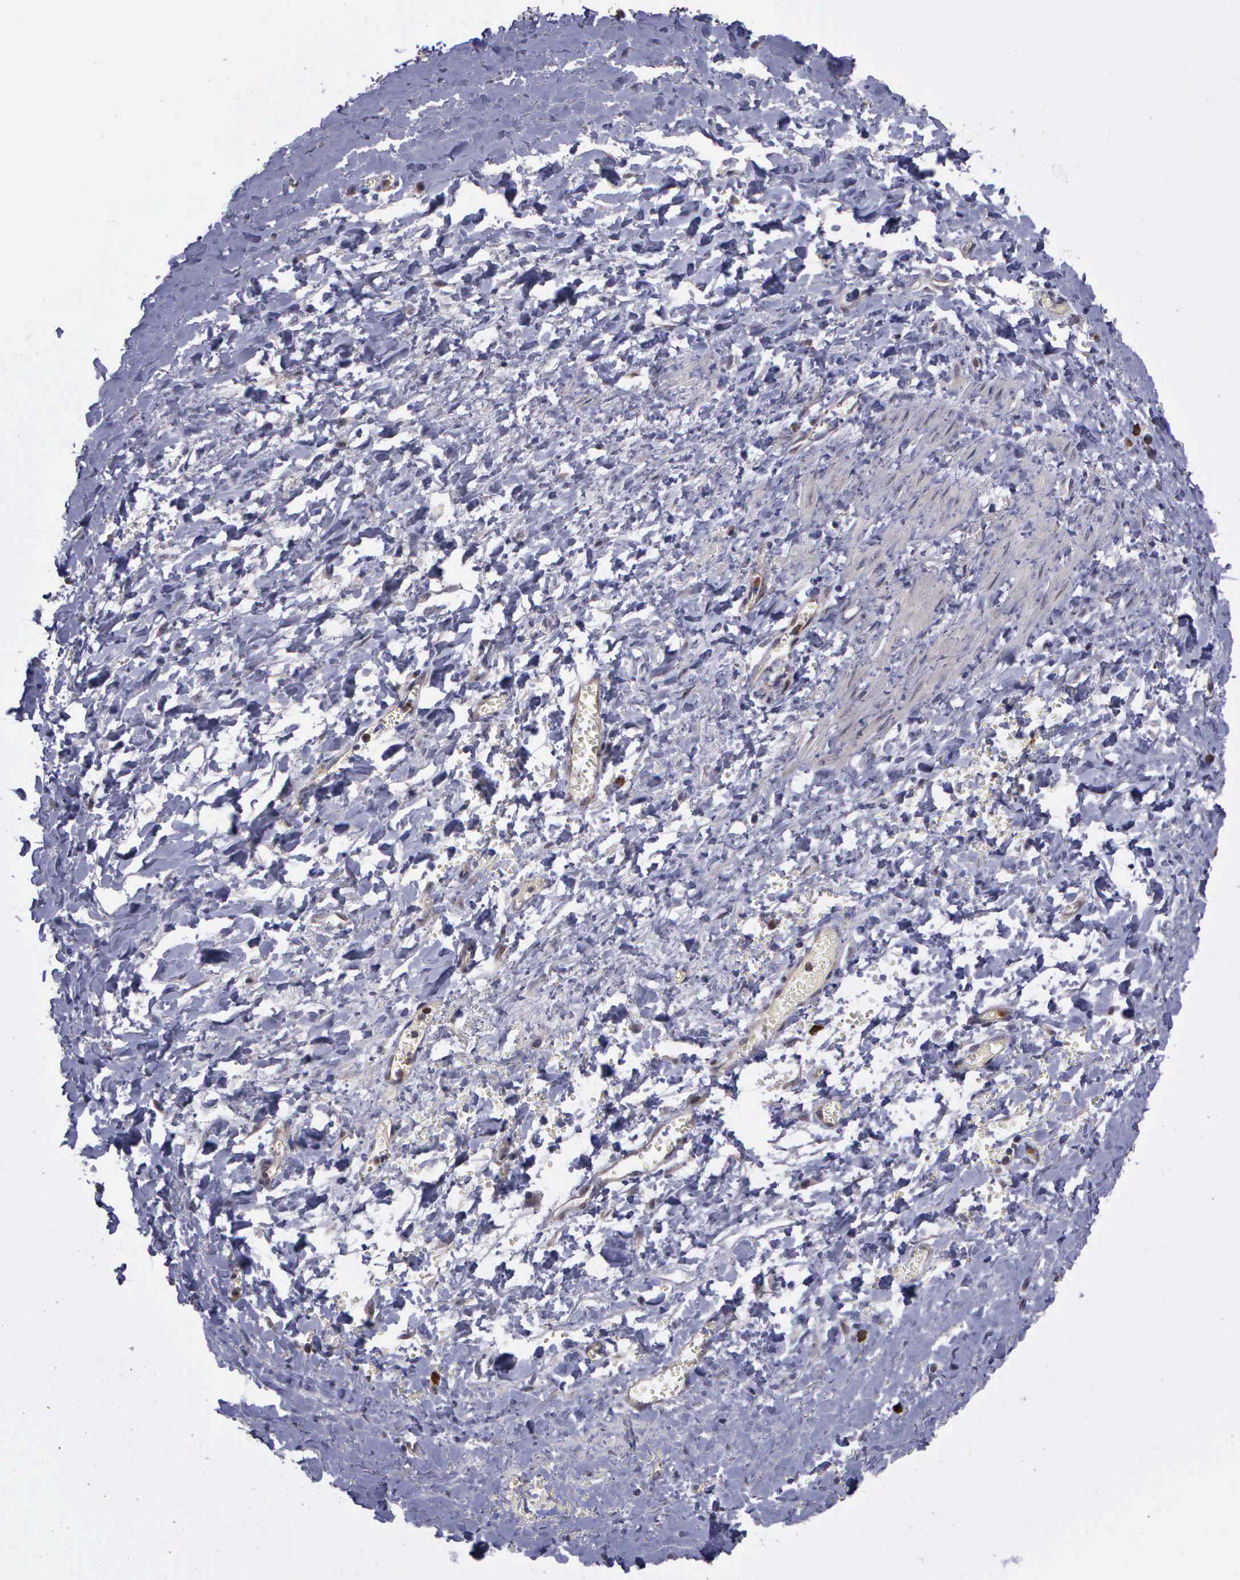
{"staining": {"intensity": "weak", "quantity": "<25%", "location": "cytoplasmic/membranous"}, "tissue": "smooth muscle", "cell_type": "Smooth muscle cells", "image_type": "normal", "snomed": [{"axis": "morphology", "description": "Normal tissue, NOS"}, {"axis": "topography", "description": "Uterus"}], "caption": "This image is of normal smooth muscle stained with IHC to label a protein in brown with the nuclei are counter-stained blue. There is no positivity in smooth muscle cells. (Immunohistochemistry (ihc), brightfield microscopy, high magnification).", "gene": "MAP3K9", "patient": {"sex": "female", "age": 56}}